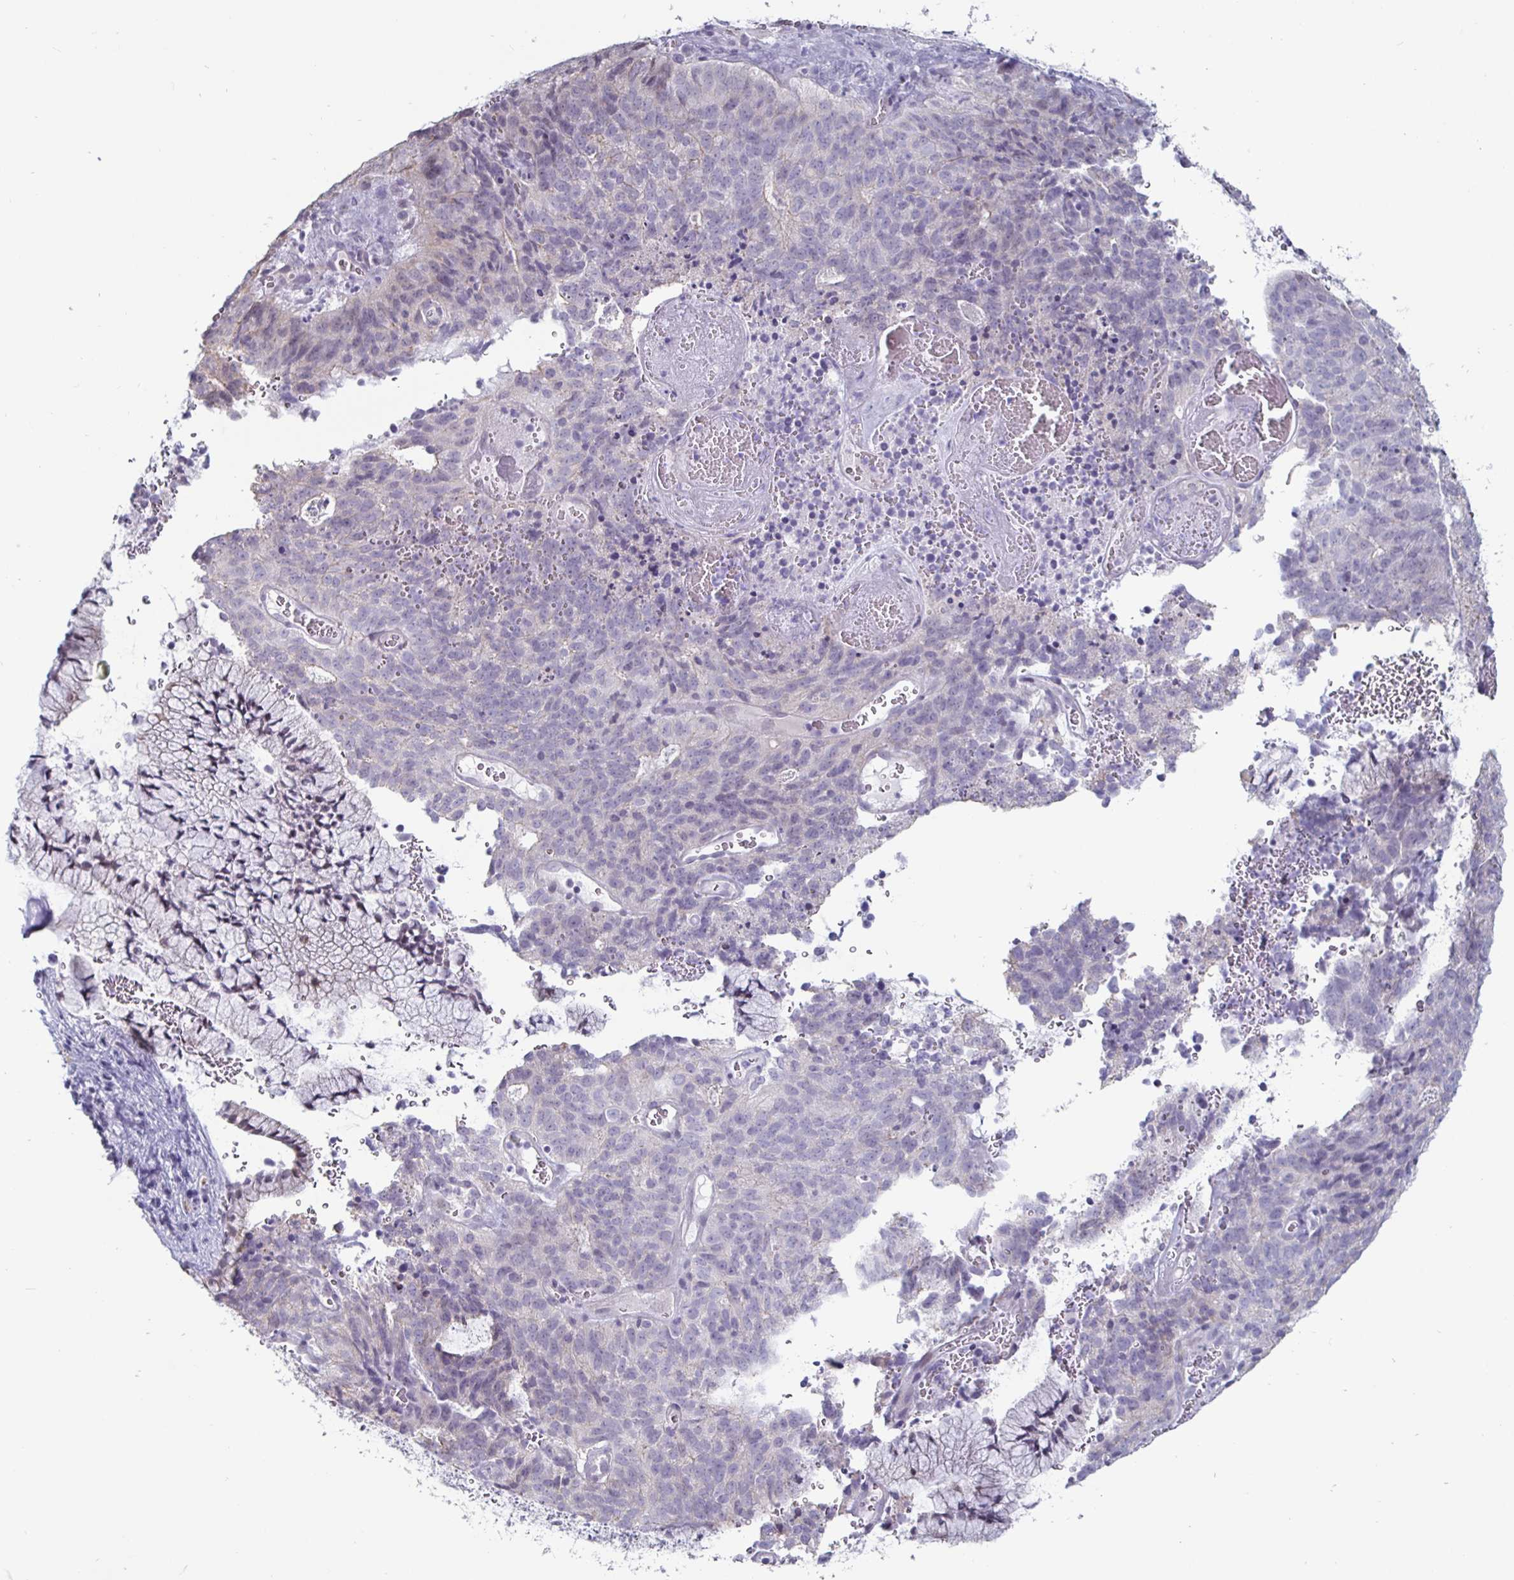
{"staining": {"intensity": "negative", "quantity": "none", "location": "none"}, "tissue": "cervical cancer", "cell_type": "Tumor cells", "image_type": "cancer", "snomed": [{"axis": "morphology", "description": "Adenocarcinoma, NOS"}, {"axis": "topography", "description": "Cervix"}], "caption": "Tumor cells are negative for brown protein staining in cervical cancer (adenocarcinoma).", "gene": "OOSP2", "patient": {"sex": "female", "age": 38}}